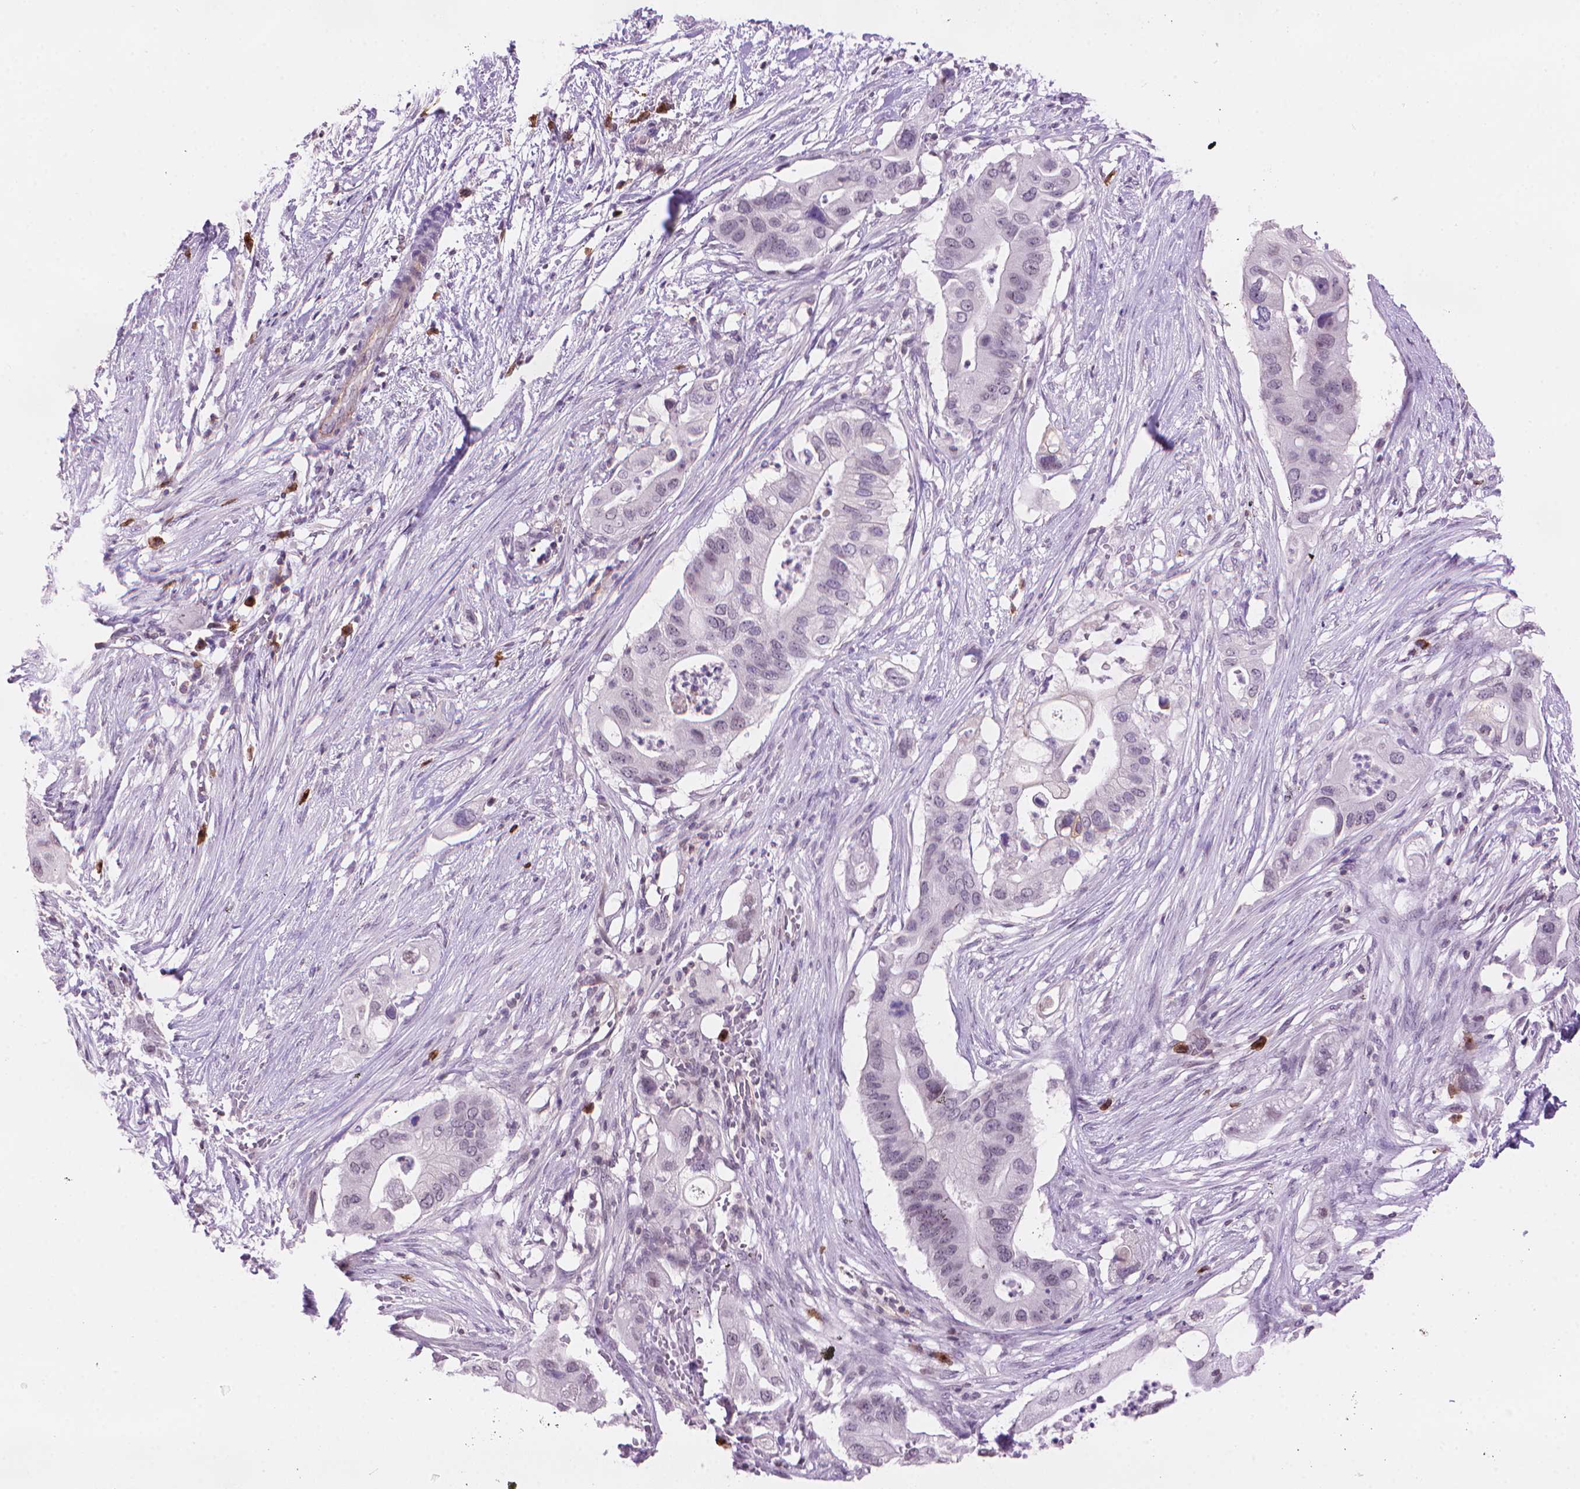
{"staining": {"intensity": "negative", "quantity": "none", "location": "none"}, "tissue": "pancreatic cancer", "cell_type": "Tumor cells", "image_type": "cancer", "snomed": [{"axis": "morphology", "description": "Adenocarcinoma, NOS"}, {"axis": "topography", "description": "Pancreas"}], "caption": "The histopathology image exhibits no staining of tumor cells in pancreatic adenocarcinoma.", "gene": "TMEM184A", "patient": {"sex": "female", "age": 72}}